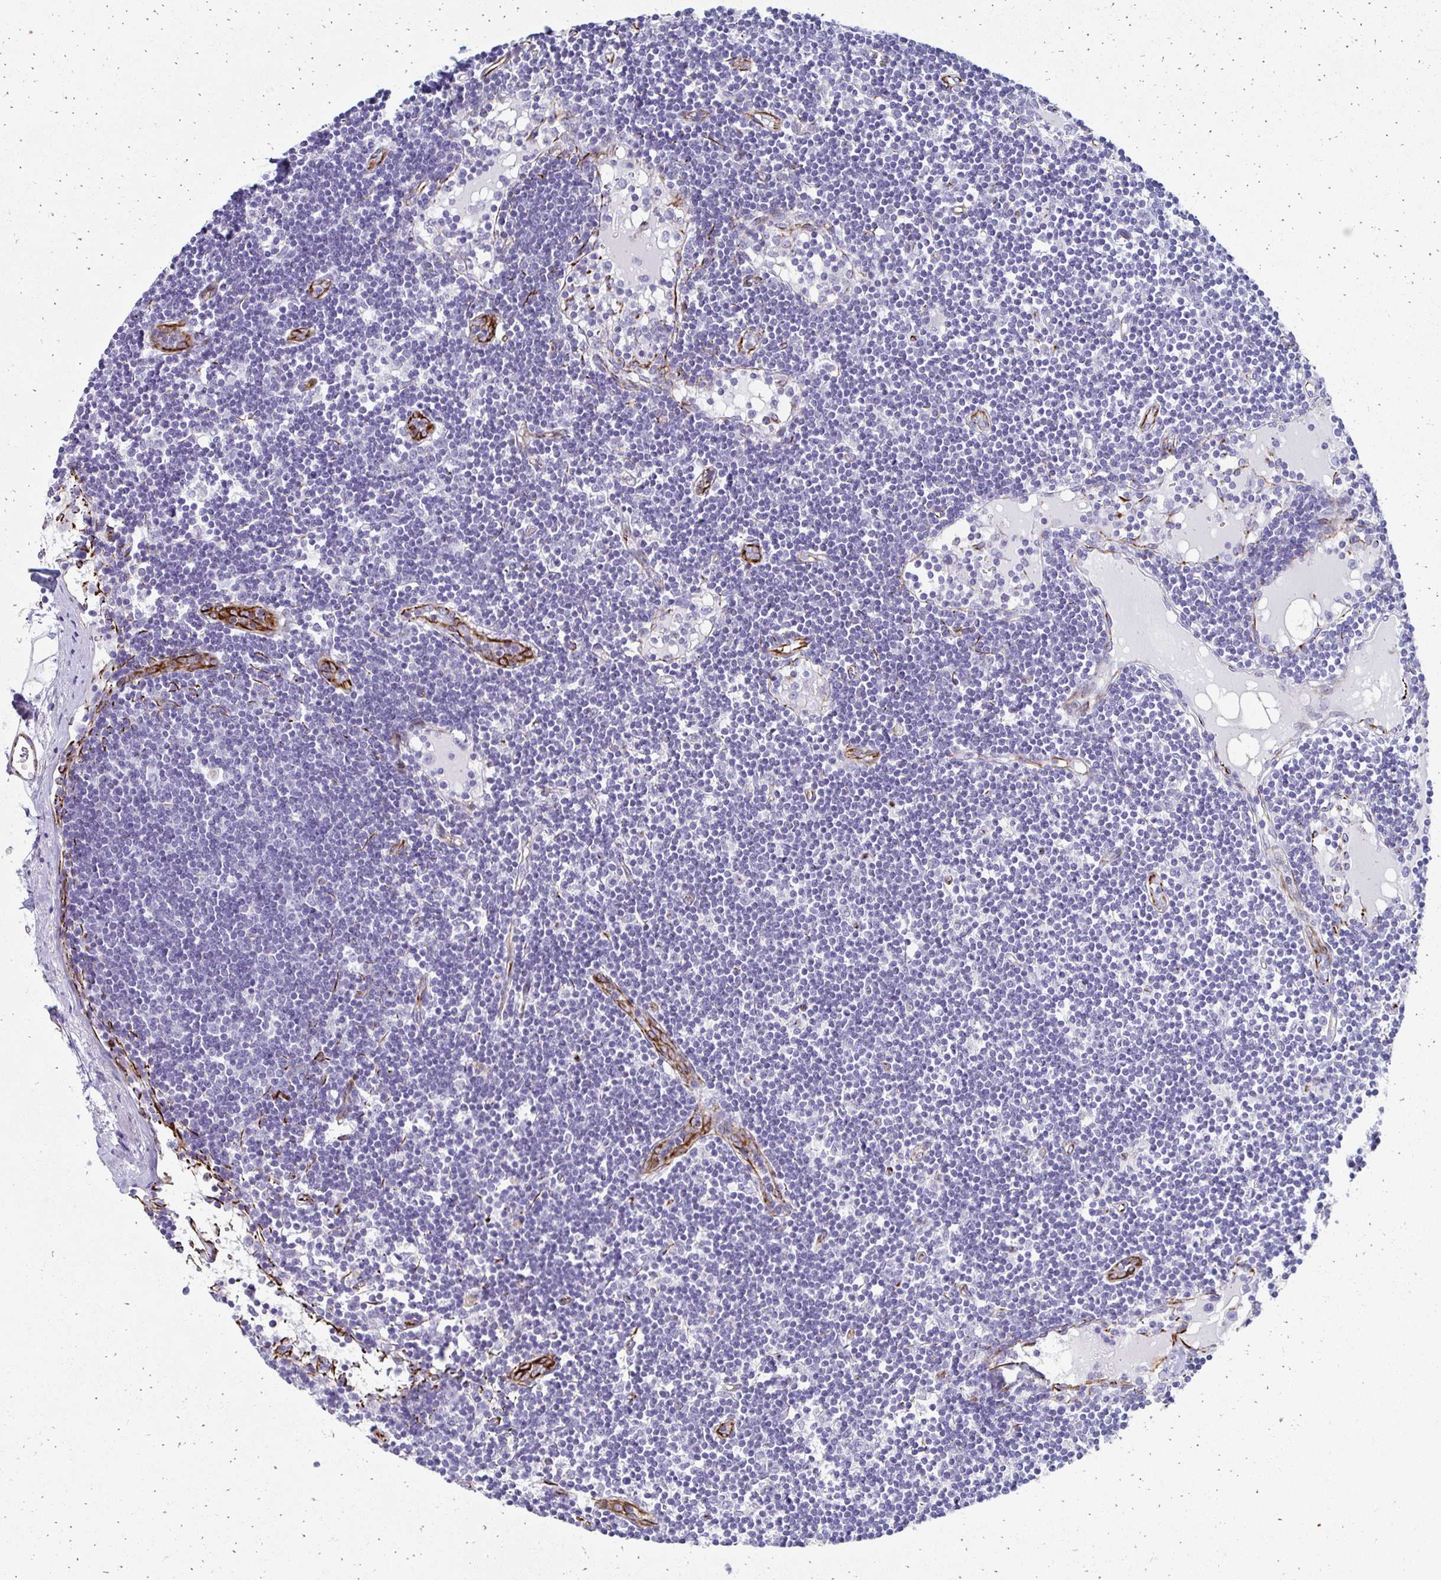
{"staining": {"intensity": "negative", "quantity": "none", "location": "none"}, "tissue": "lymph node", "cell_type": "Germinal center cells", "image_type": "normal", "snomed": [{"axis": "morphology", "description": "Normal tissue, NOS"}, {"axis": "topography", "description": "Lymph node"}], "caption": "This is an immunohistochemistry (IHC) image of benign lymph node. There is no positivity in germinal center cells.", "gene": "TMEM54", "patient": {"sex": "female", "age": 65}}